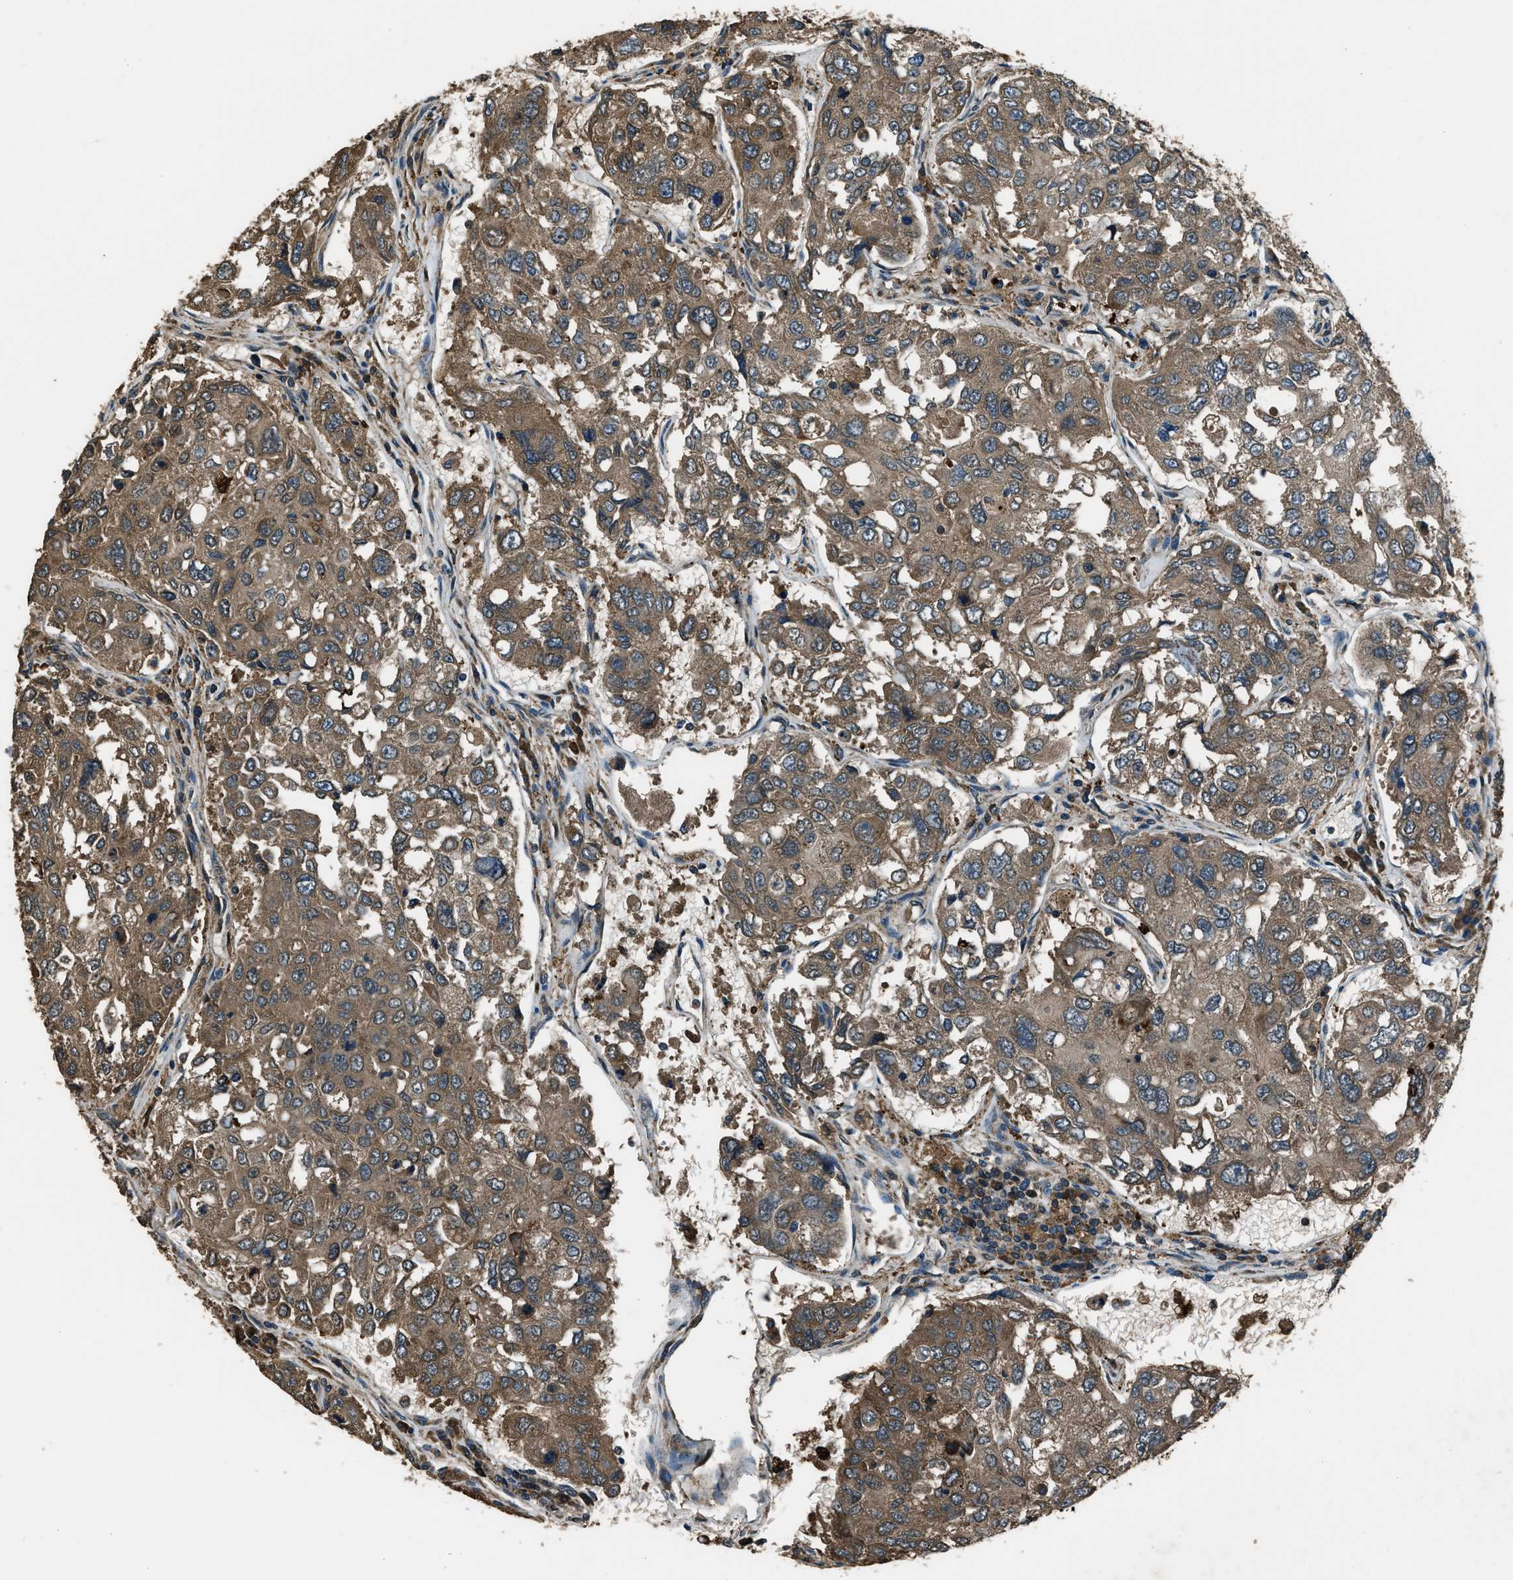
{"staining": {"intensity": "moderate", "quantity": ">75%", "location": "cytoplasmic/membranous"}, "tissue": "urothelial cancer", "cell_type": "Tumor cells", "image_type": "cancer", "snomed": [{"axis": "morphology", "description": "Urothelial carcinoma, High grade"}, {"axis": "topography", "description": "Lymph node"}, {"axis": "topography", "description": "Urinary bladder"}], "caption": "DAB (3,3'-diaminobenzidine) immunohistochemical staining of urothelial carcinoma (high-grade) displays moderate cytoplasmic/membranous protein positivity in approximately >75% of tumor cells.", "gene": "TRIM4", "patient": {"sex": "male", "age": 51}}